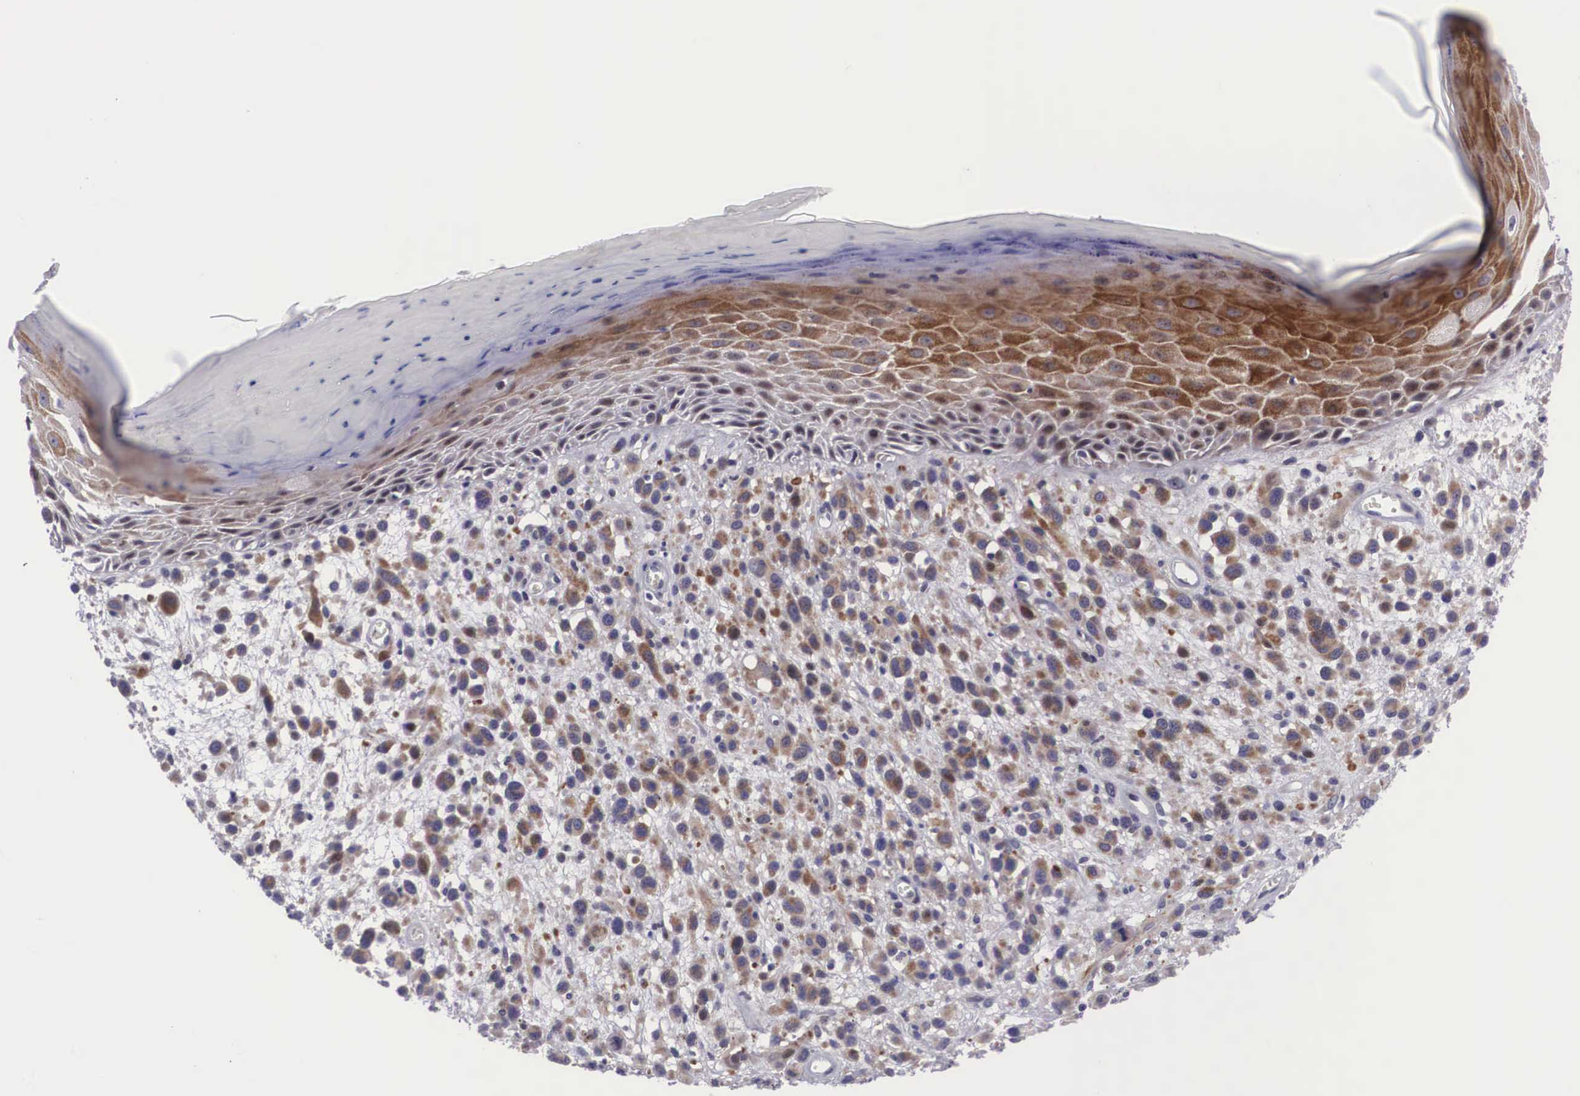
{"staining": {"intensity": "weak", "quantity": "25%-75%", "location": "cytoplasmic/membranous"}, "tissue": "melanoma", "cell_type": "Tumor cells", "image_type": "cancer", "snomed": [{"axis": "morphology", "description": "Malignant melanoma, NOS"}, {"axis": "topography", "description": "Skin"}], "caption": "Malignant melanoma was stained to show a protein in brown. There is low levels of weak cytoplasmic/membranous positivity in about 25%-75% of tumor cells. (brown staining indicates protein expression, while blue staining denotes nuclei).", "gene": "EMID1", "patient": {"sex": "male", "age": 51}}